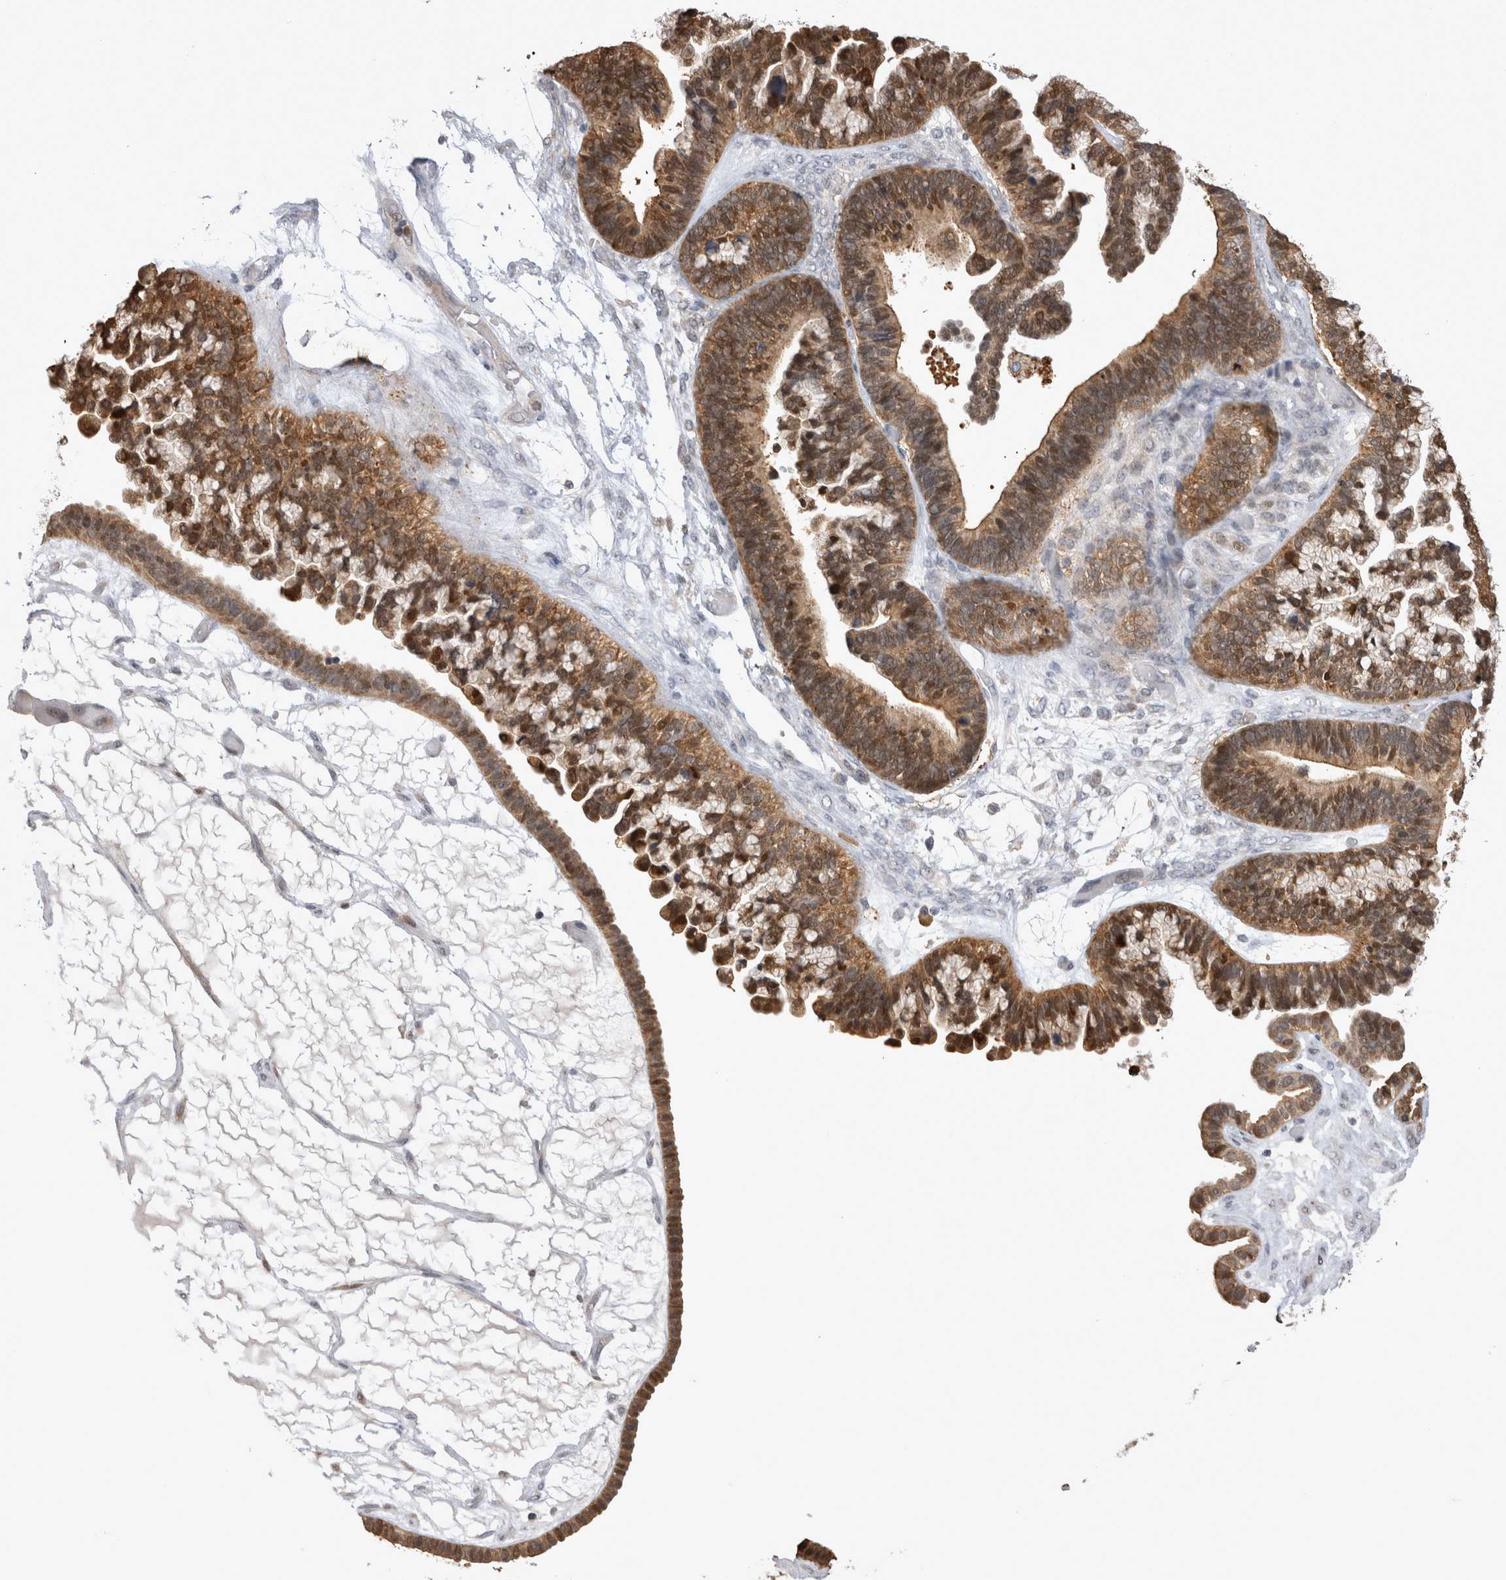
{"staining": {"intensity": "moderate", "quantity": ">75%", "location": "cytoplasmic/membranous"}, "tissue": "ovarian cancer", "cell_type": "Tumor cells", "image_type": "cancer", "snomed": [{"axis": "morphology", "description": "Cystadenocarcinoma, serous, NOS"}, {"axis": "topography", "description": "Ovary"}], "caption": "This photomicrograph exhibits IHC staining of human serous cystadenocarcinoma (ovarian), with medium moderate cytoplasmic/membranous expression in about >75% of tumor cells.", "gene": "CHIC2", "patient": {"sex": "female", "age": 56}}